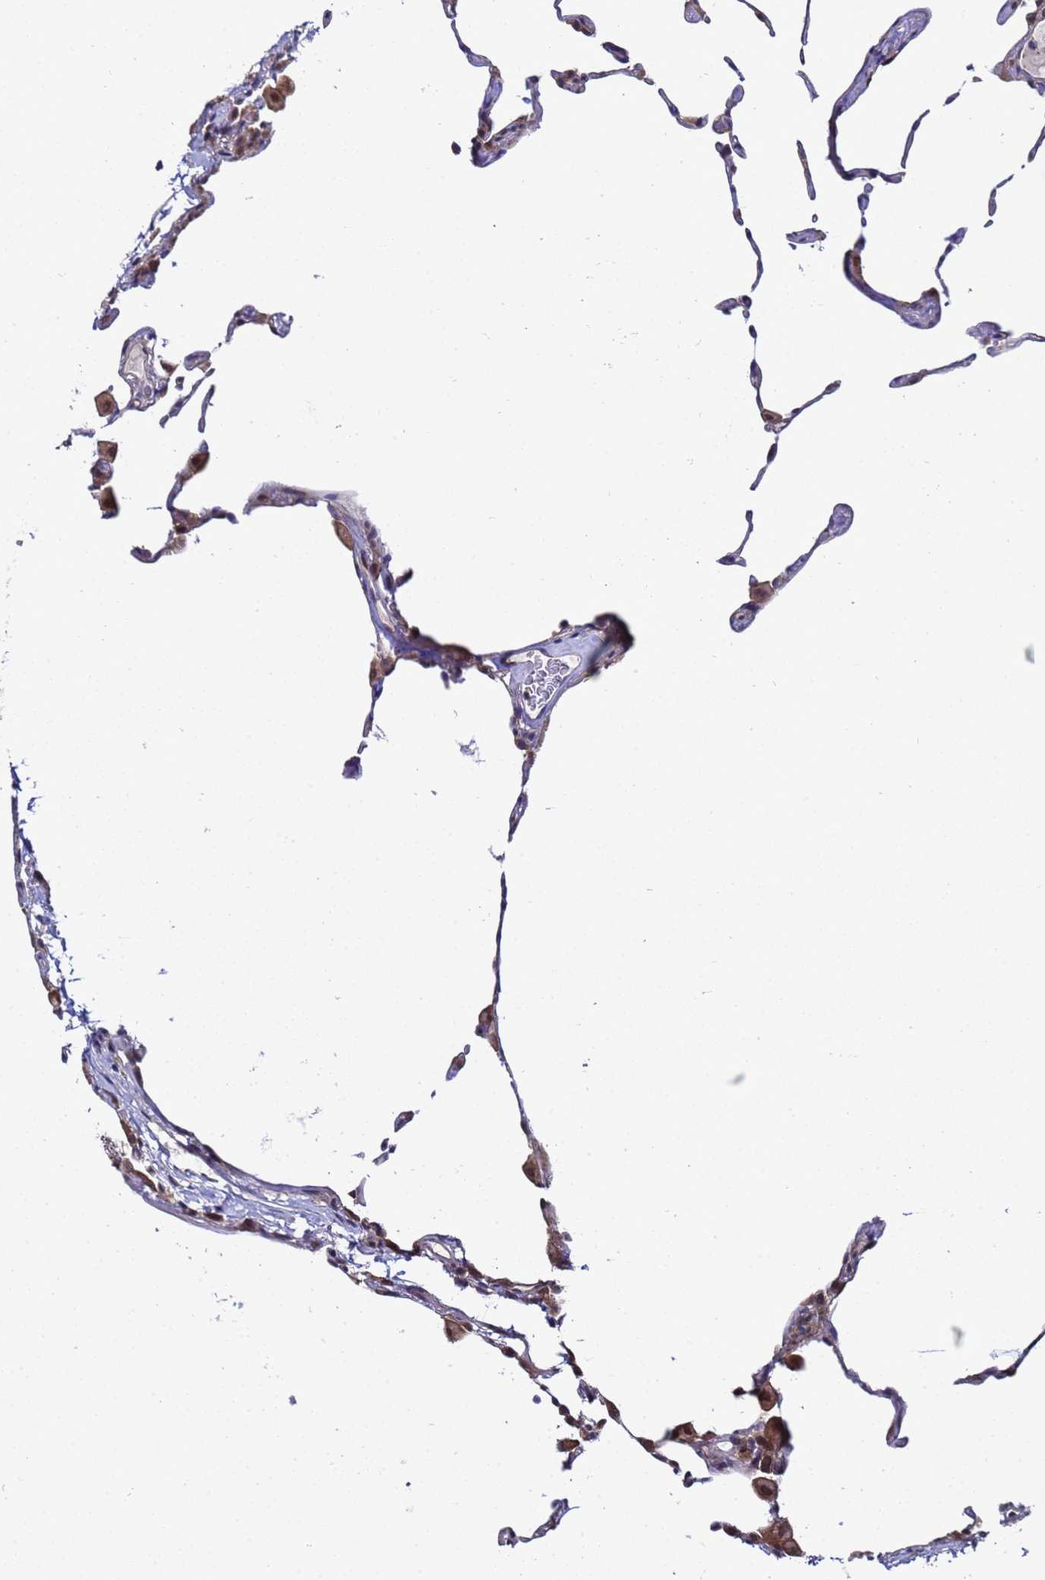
{"staining": {"intensity": "negative", "quantity": "none", "location": "none"}, "tissue": "lung", "cell_type": "Alveolar cells", "image_type": "normal", "snomed": [{"axis": "morphology", "description": "Normal tissue, NOS"}, {"axis": "topography", "description": "Lung"}], "caption": "Human lung stained for a protein using IHC demonstrates no positivity in alveolar cells.", "gene": "ANAPC13", "patient": {"sex": "female", "age": 57}}